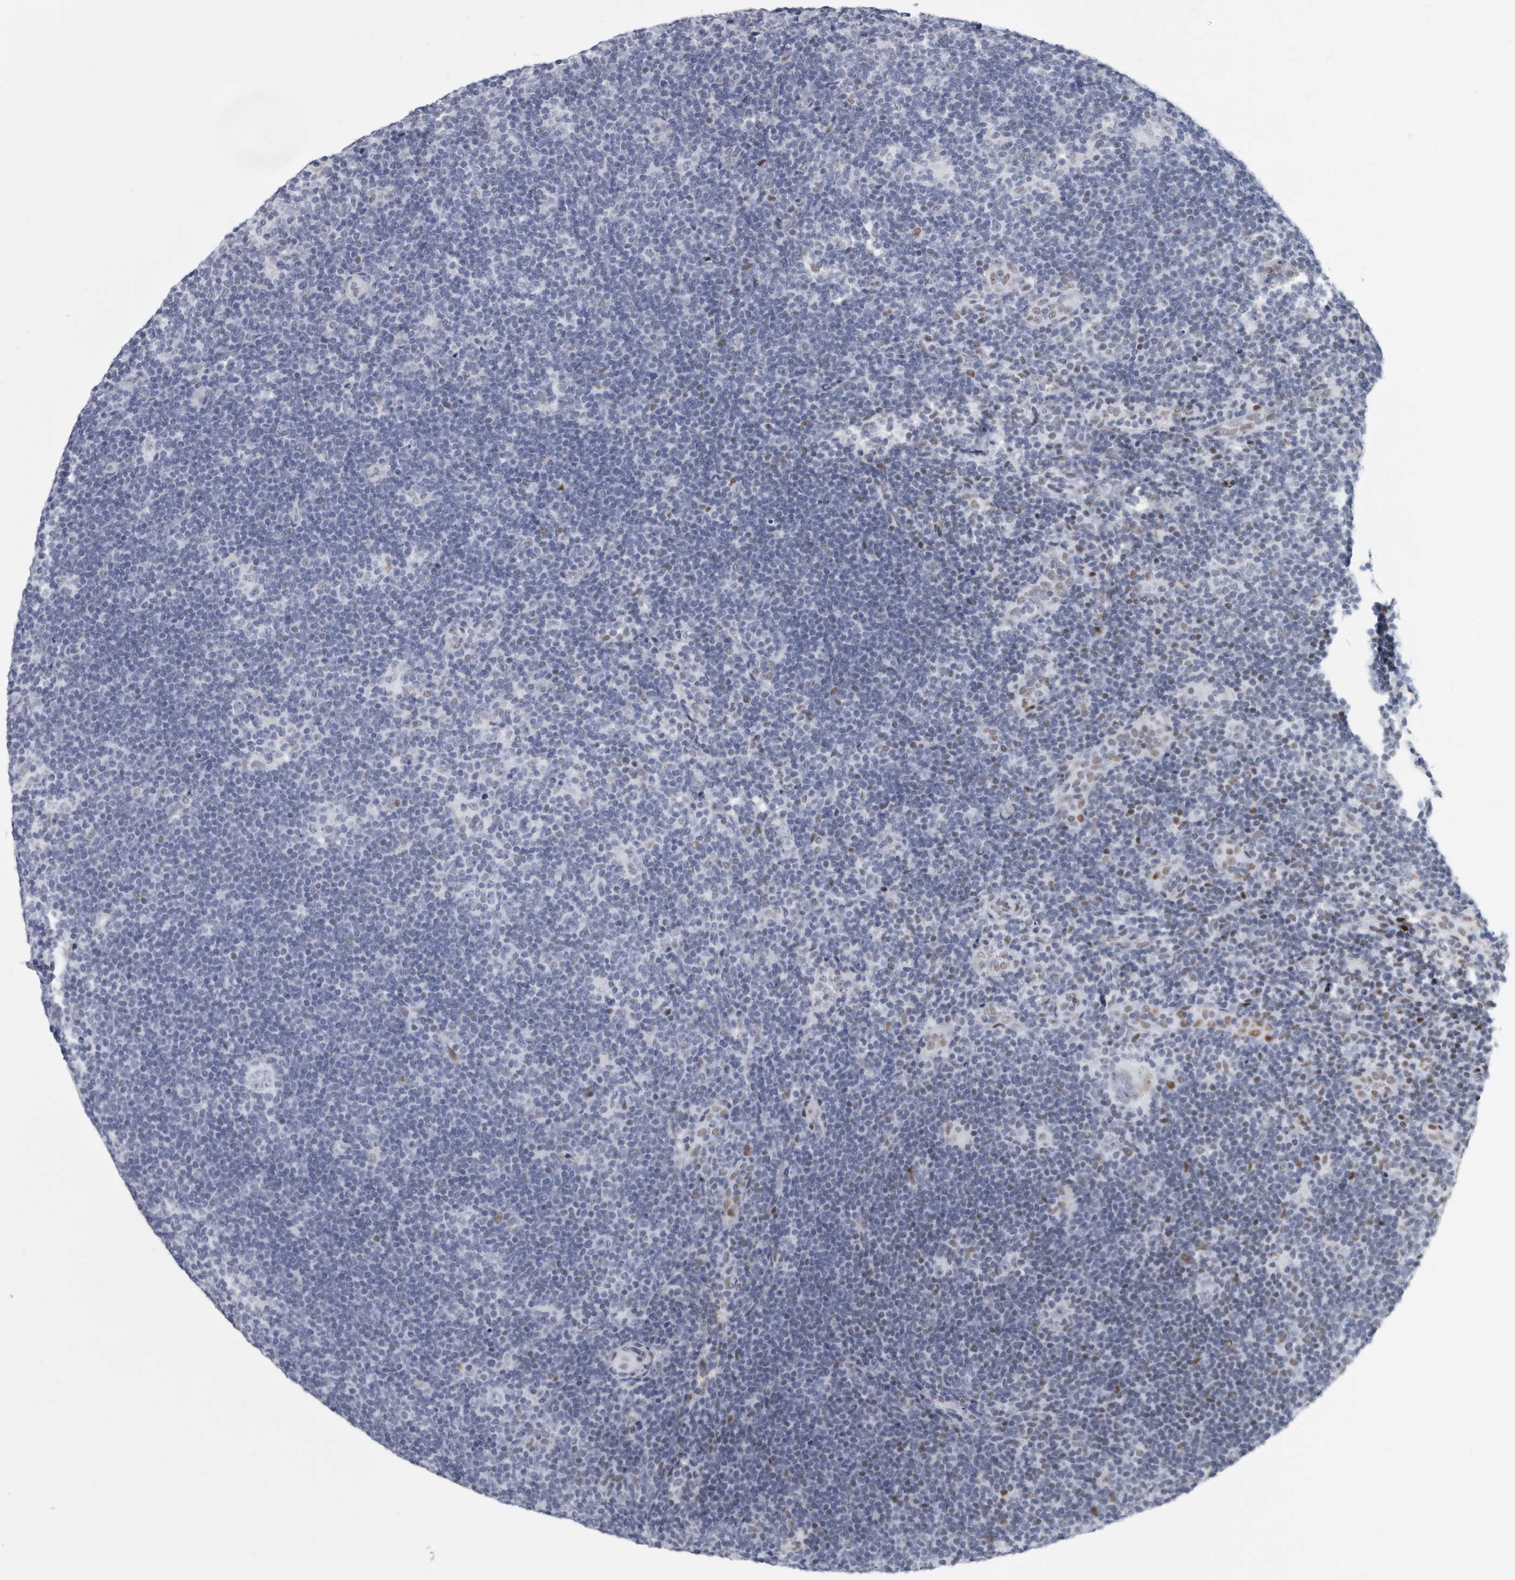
{"staining": {"intensity": "negative", "quantity": "none", "location": "none"}, "tissue": "lymphoma", "cell_type": "Tumor cells", "image_type": "cancer", "snomed": [{"axis": "morphology", "description": "Hodgkin's disease, NOS"}, {"axis": "topography", "description": "Lymph node"}], "caption": "The histopathology image demonstrates no staining of tumor cells in Hodgkin's disease.", "gene": "WRAP73", "patient": {"sex": "female", "age": 57}}